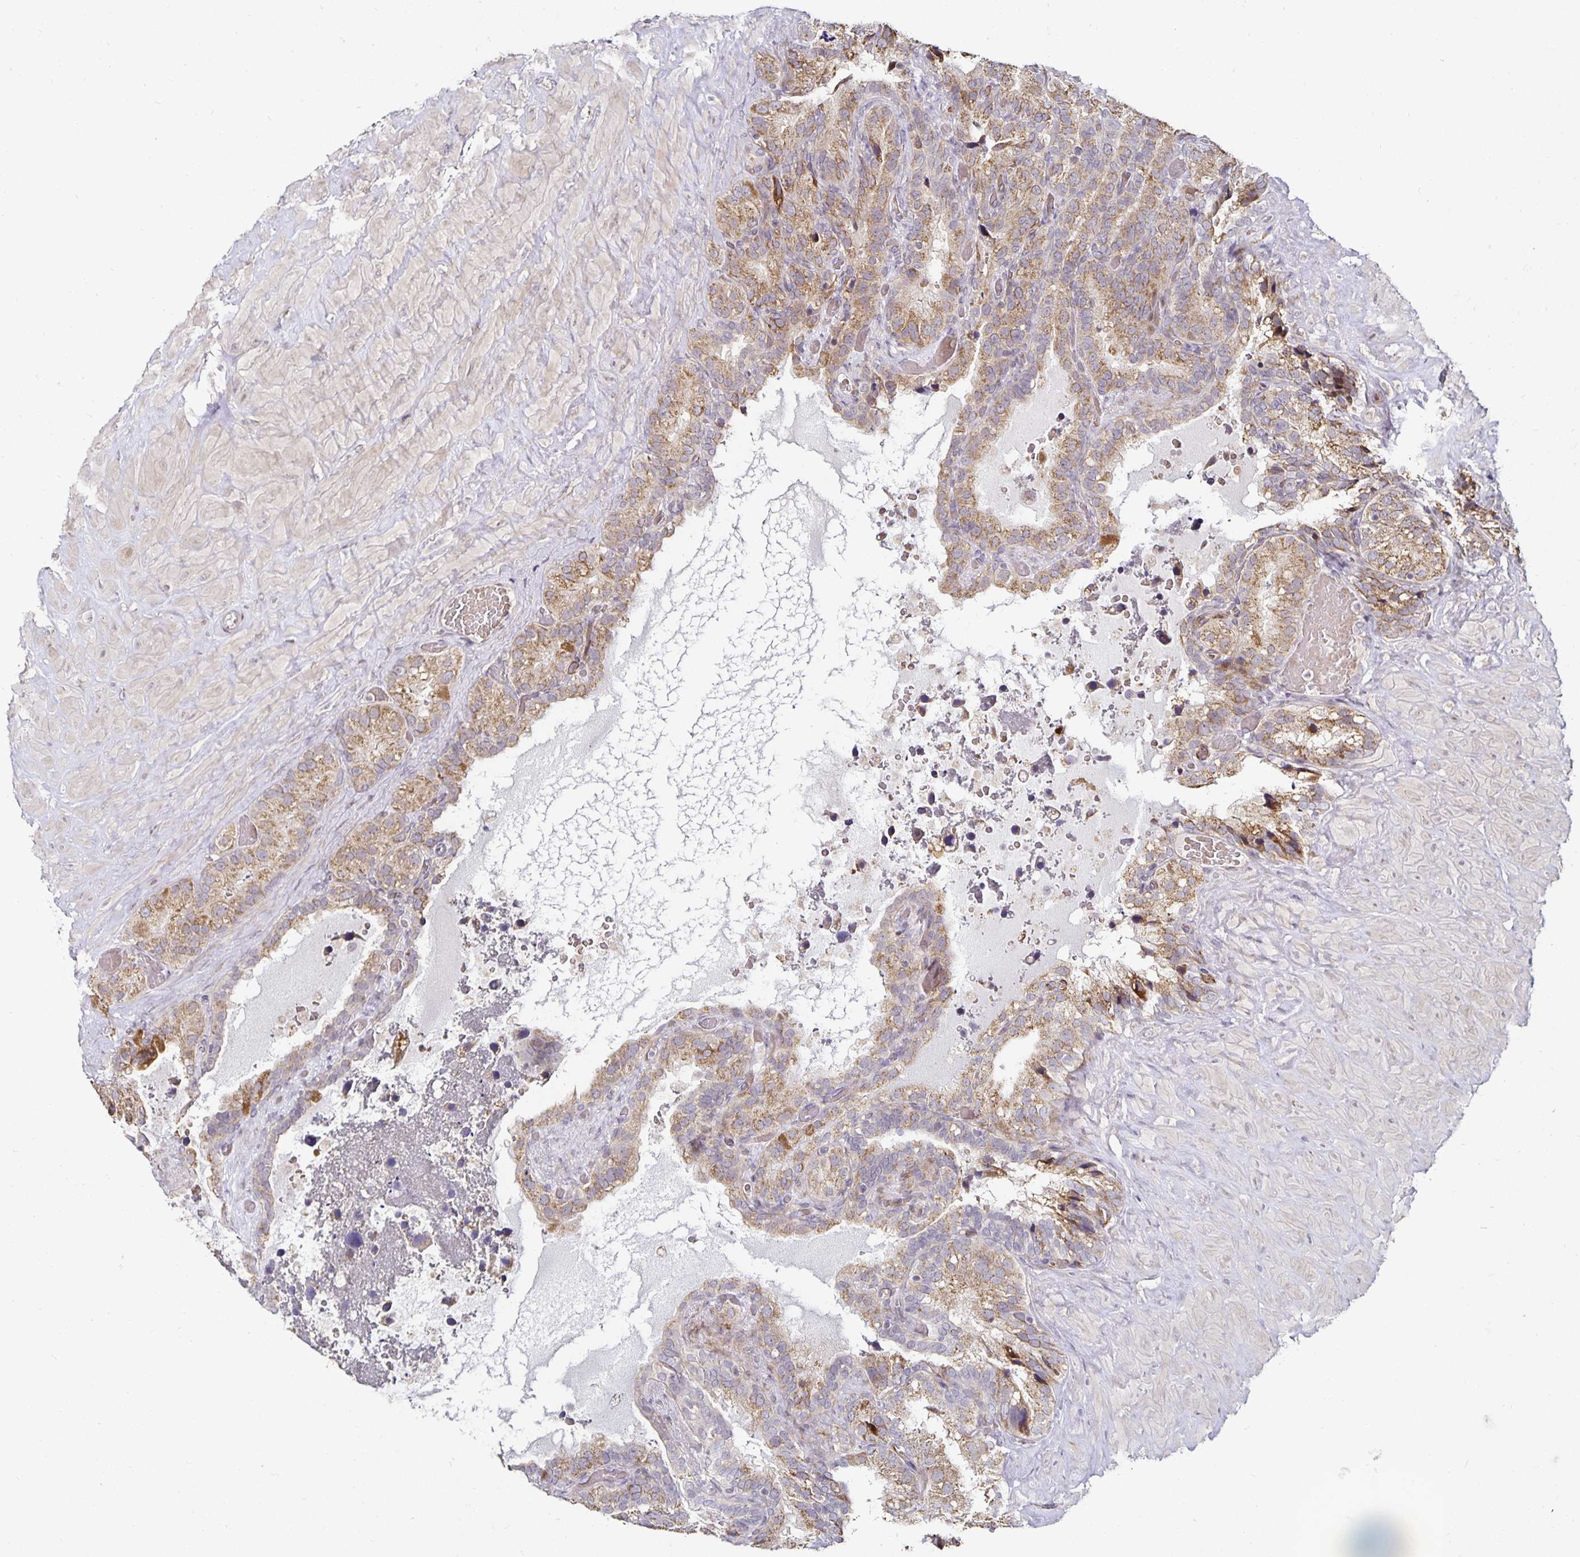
{"staining": {"intensity": "moderate", "quantity": "25%-75%", "location": "cytoplasmic/membranous"}, "tissue": "seminal vesicle", "cell_type": "Glandular cells", "image_type": "normal", "snomed": [{"axis": "morphology", "description": "Normal tissue, NOS"}, {"axis": "topography", "description": "Seminal veicle"}], "caption": "Immunohistochemistry image of normal seminal vesicle: seminal vesicle stained using immunohistochemistry (IHC) demonstrates medium levels of moderate protein expression localized specifically in the cytoplasmic/membranous of glandular cells, appearing as a cytoplasmic/membranous brown color.", "gene": "ANLN", "patient": {"sex": "male", "age": 60}}